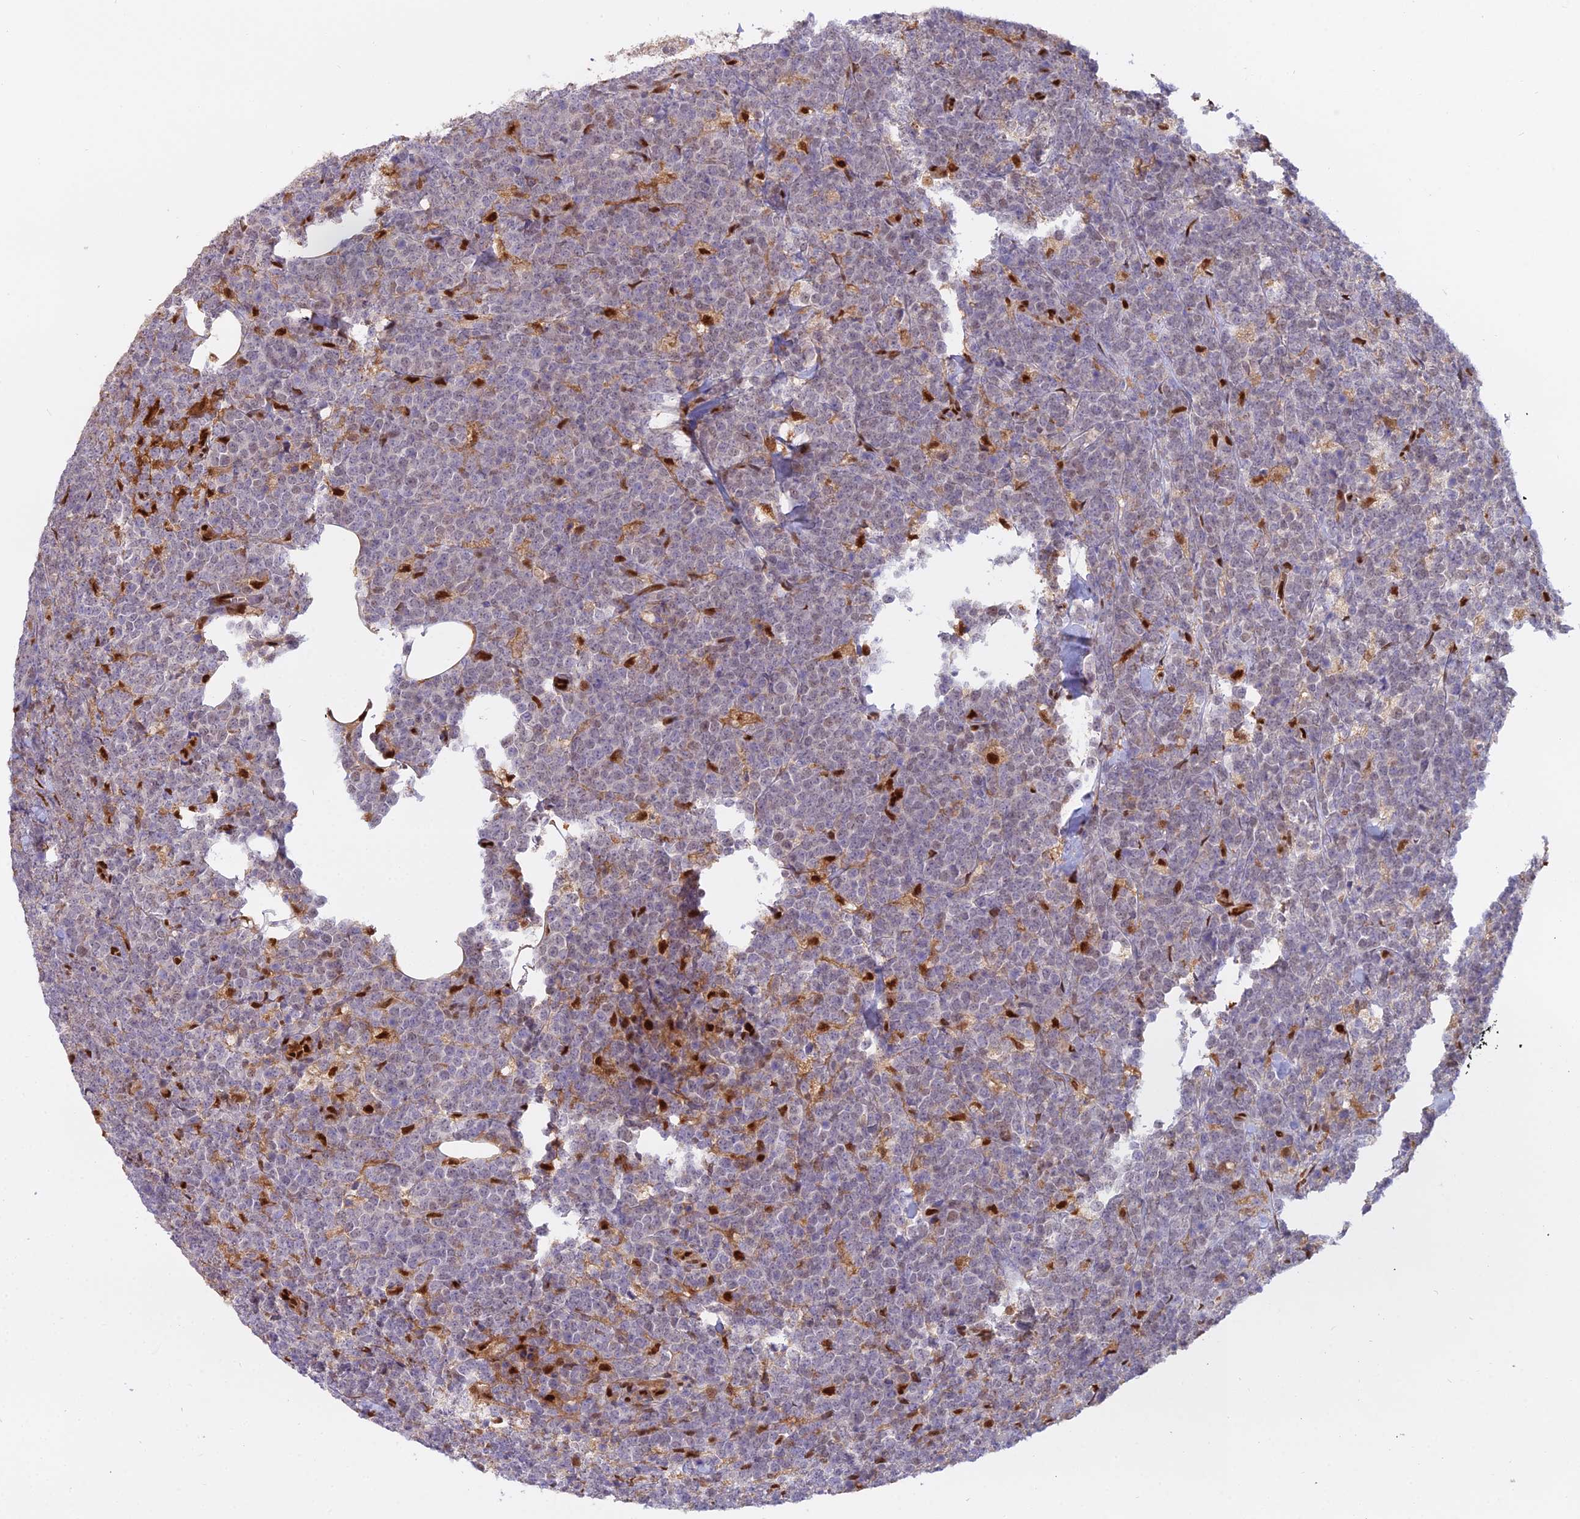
{"staining": {"intensity": "strong", "quantity": "<25%", "location": "nuclear"}, "tissue": "lymphoma", "cell_type": "Tumor cells", "image_type": "cancer", "snomed": [{"axis": "morphology", "description": "Malignant lymphoma, non-Hodgkin's type, High grade"}, {"axis": "topography", "description": "Small intestine"}], "caption": "A medium amount of strong nuclear positivity is identified in about <25% of tumor cells in lymphoma tissue. Using DAB (3,3'-diaminobenzidine) (brown) and hematoxylin (blue) stains, captured at high magnification using brightfield microscopy.", "gene": "NPEPL1", "patient": {"sex": "male", "age": 8}}